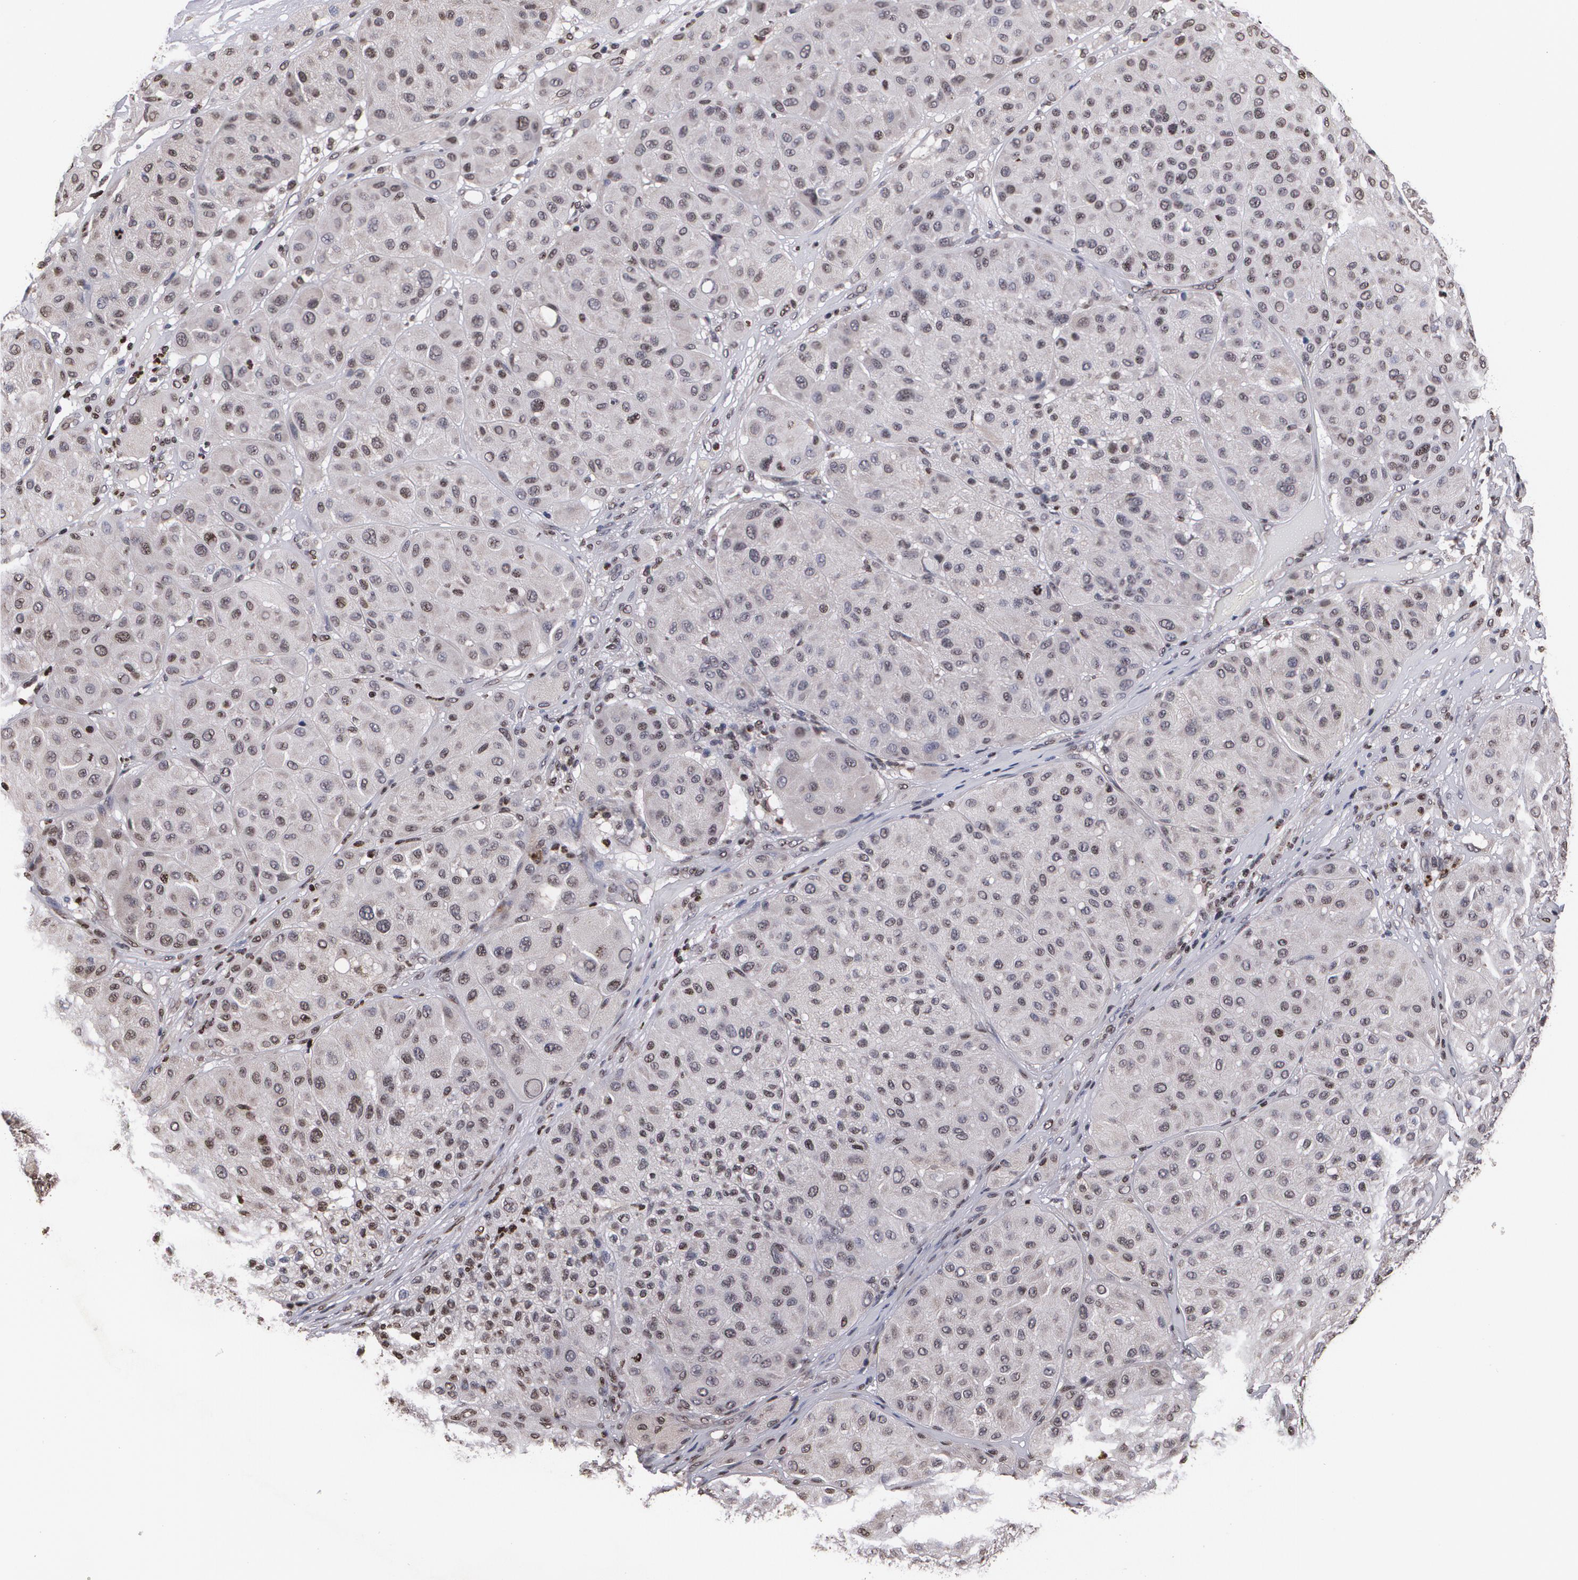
{"staining": {"intensity": "weak", "quantity": "25%-75%", "location": "nuclear"}, "tissue": "melanoma", "cell_type": "Tumor cells", "image_type": "cancer", "snomed": [{"axis": "morphology", "description": "Normal tissue, NOS"}, {"axis": "morphology", "description": "Malignant melanoma, Metastatic site"}, {"axis": "topography", "description": "Skin"}], "caption": "A photomicrograph of malignant melanoma (metastatic site) stained for a protein displays weak nuclear brown staining in tumor cells.", "gene": "MVP", "patient": {"sex": "male", "age": 41}}